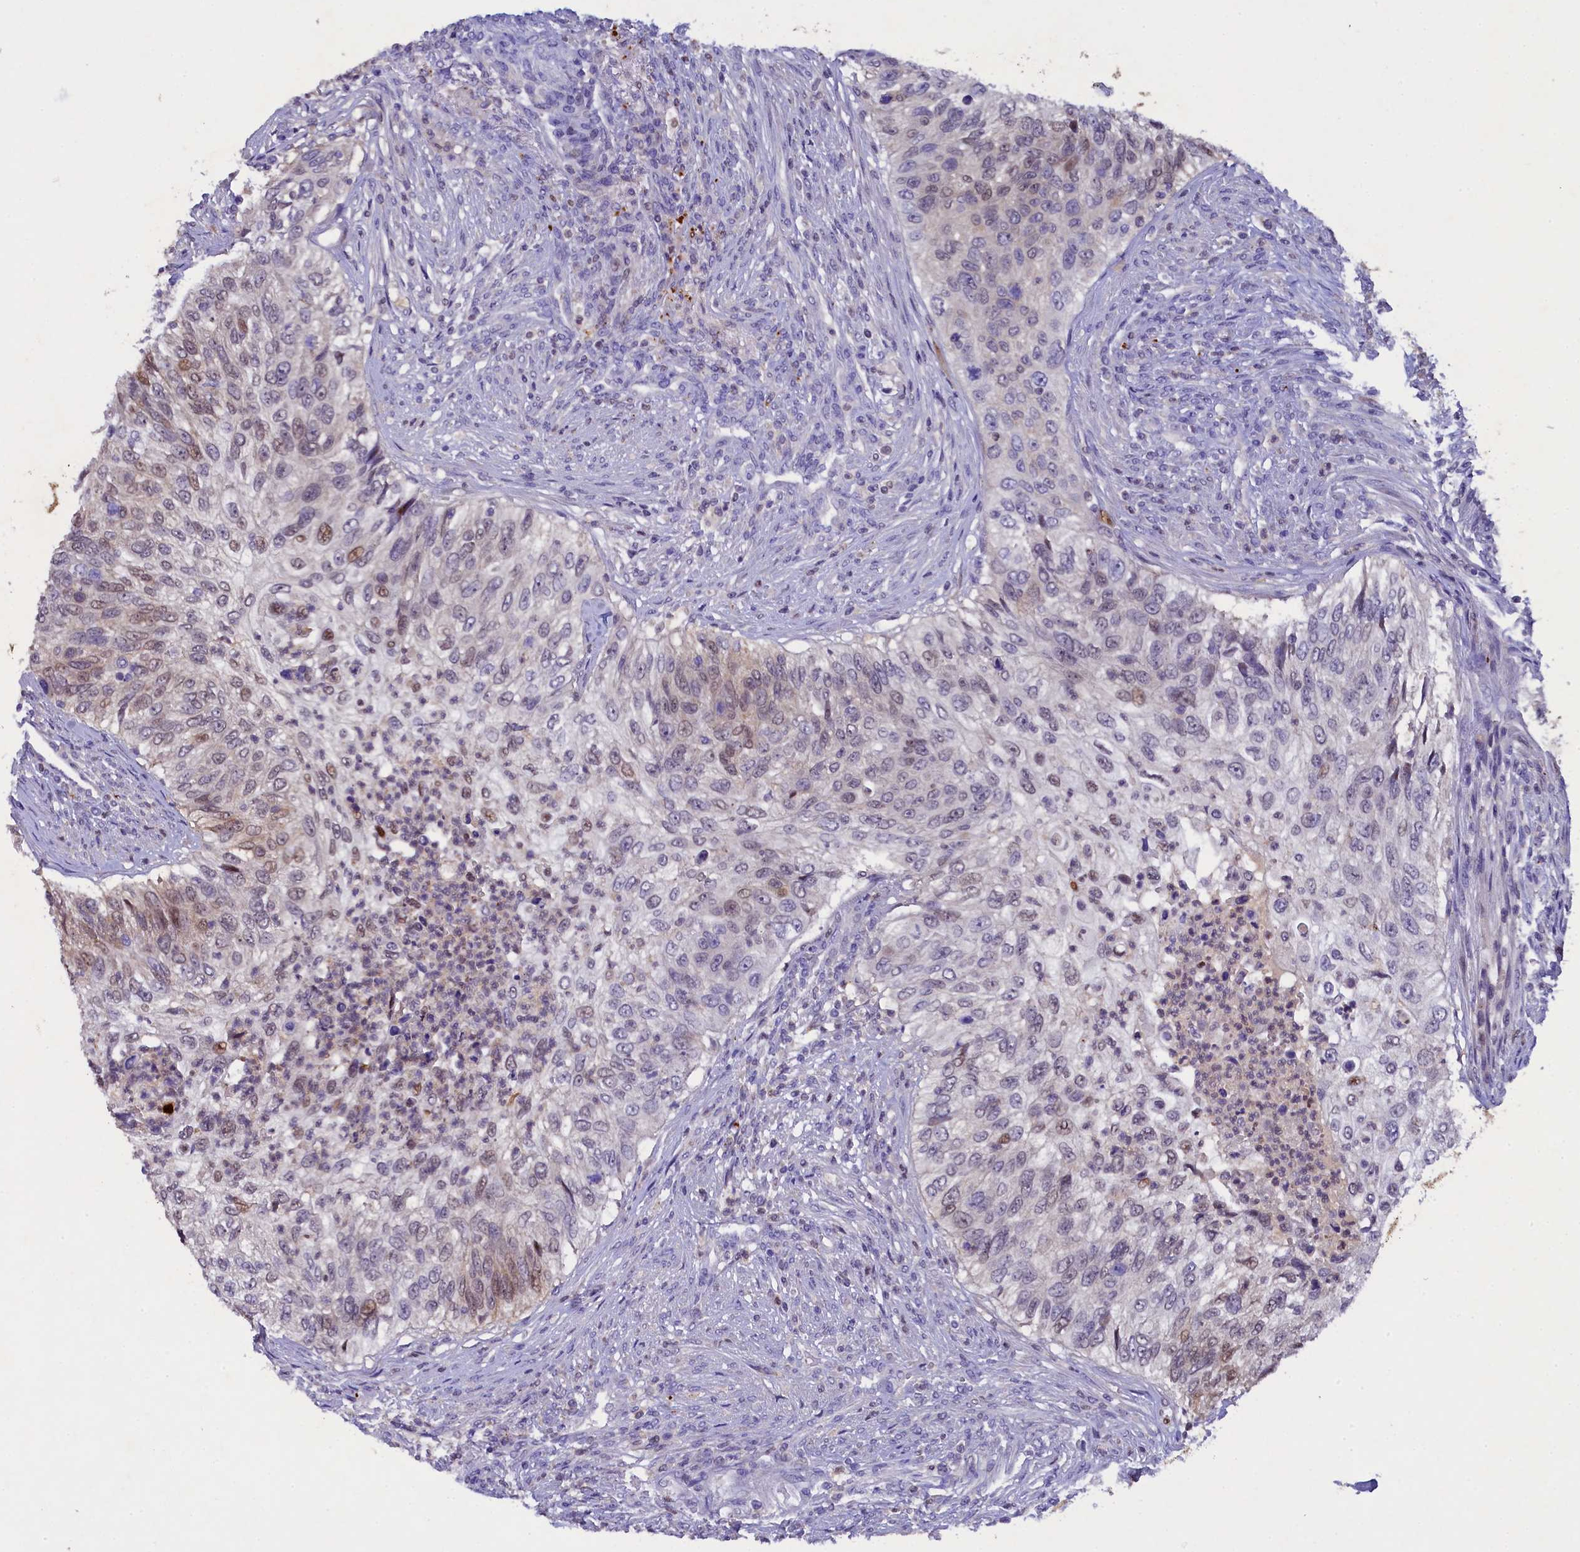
{"staining": {"intensity": "weak", "quantity": "25%-75%", "location": "nuclear"}, "tissue": "urothelial cancer", "cell_type": "Tumor cells", "image_type": "cancer", "snomed": [{"axis": "morphology", "description": "Urothelial carcinoma, High grade"}, {"axis": "topography", "description": "Urinary bladder"}], "caption": "Weak nuclear protein expression is appreciated in approximately 25%-75% of tumor cells in urothelial cancer.", "gene": "TGDS", "patient": {"sex": "female", "age": 60}}